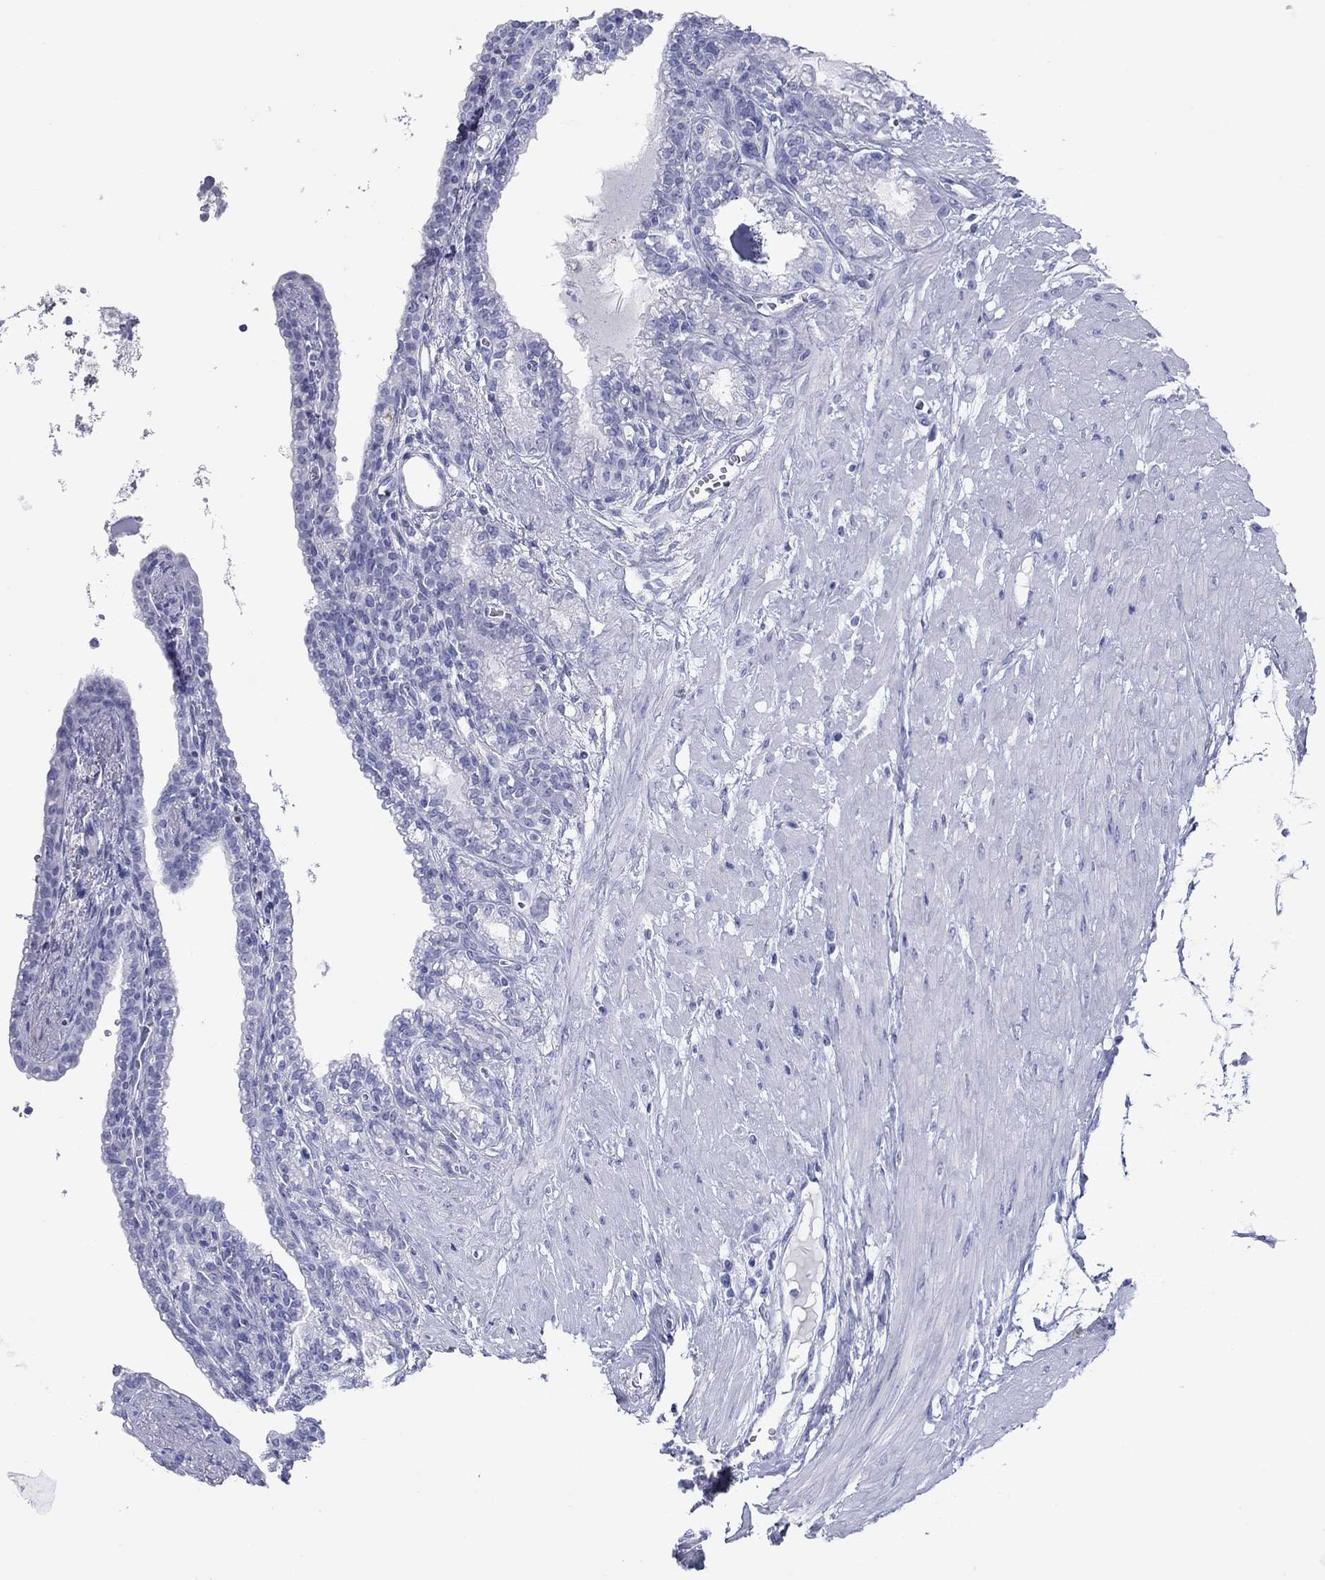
{"staining": {"intensity": "negative", "quantity": "none", "location": "none"}, "tissue": "seminal vesicle", "cell_type": "Glandular cells", "image_type": "normal", "snomed": [{"axis": "morphology", "description": "Normal tissue, NOS"}, {"axis": "morphology", "description": "Urothelial carcinoma, NOS"}, {"axis": "topography", "description": "Urinary bladder"}, {"axis": "topography", "description": "Seminal veicle"}], "caption": "Protein analysis of unremarkable seminal vesicle reveals no significant staining in glandular cells.", "gene": "ATP4A", "patient": {"sex": "male", "age": 76}}